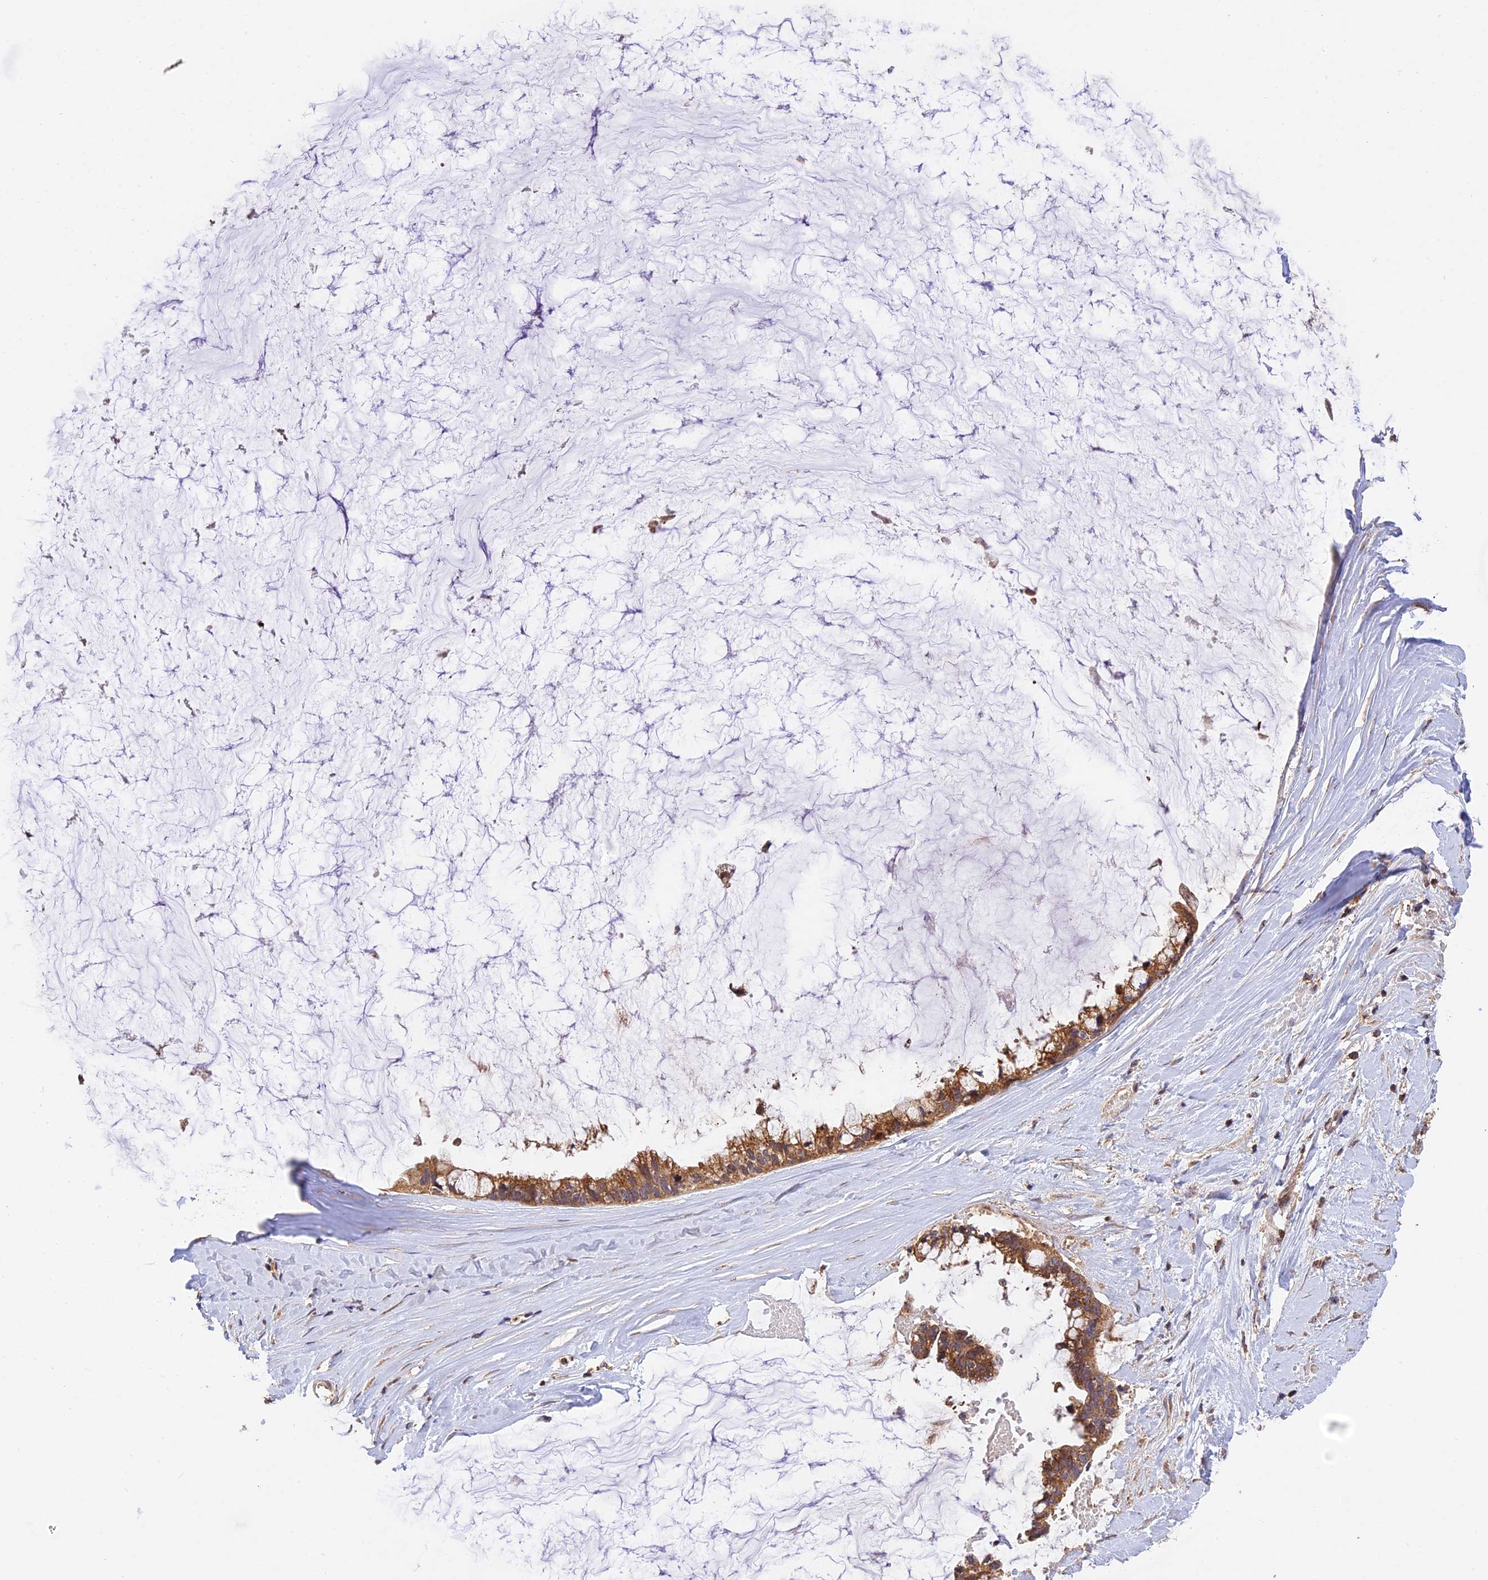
{"staining": {"intensity": "moderate", "quantity": ">75%", "location": "cytoplasmic/membranous"}, "tissue": "ovarian cancer", "cell_type": "Tumor cells", "image_type": "cancer", "snomed": [{"axis": "morphology", "description": "Cystadenocarcinoma, mucinous, NOS"}, {"axis": "topography", "description": "Ovary"}], "caption": "Protein analysis of ovarian cancer (mucinous cystadenocarcinoma) tissue shows moderate cytoplasmic/membranous expression in approximately >75% of tumor cells.", "gene": "PEX3", "patient": {"sex": "female", "age": 39}}